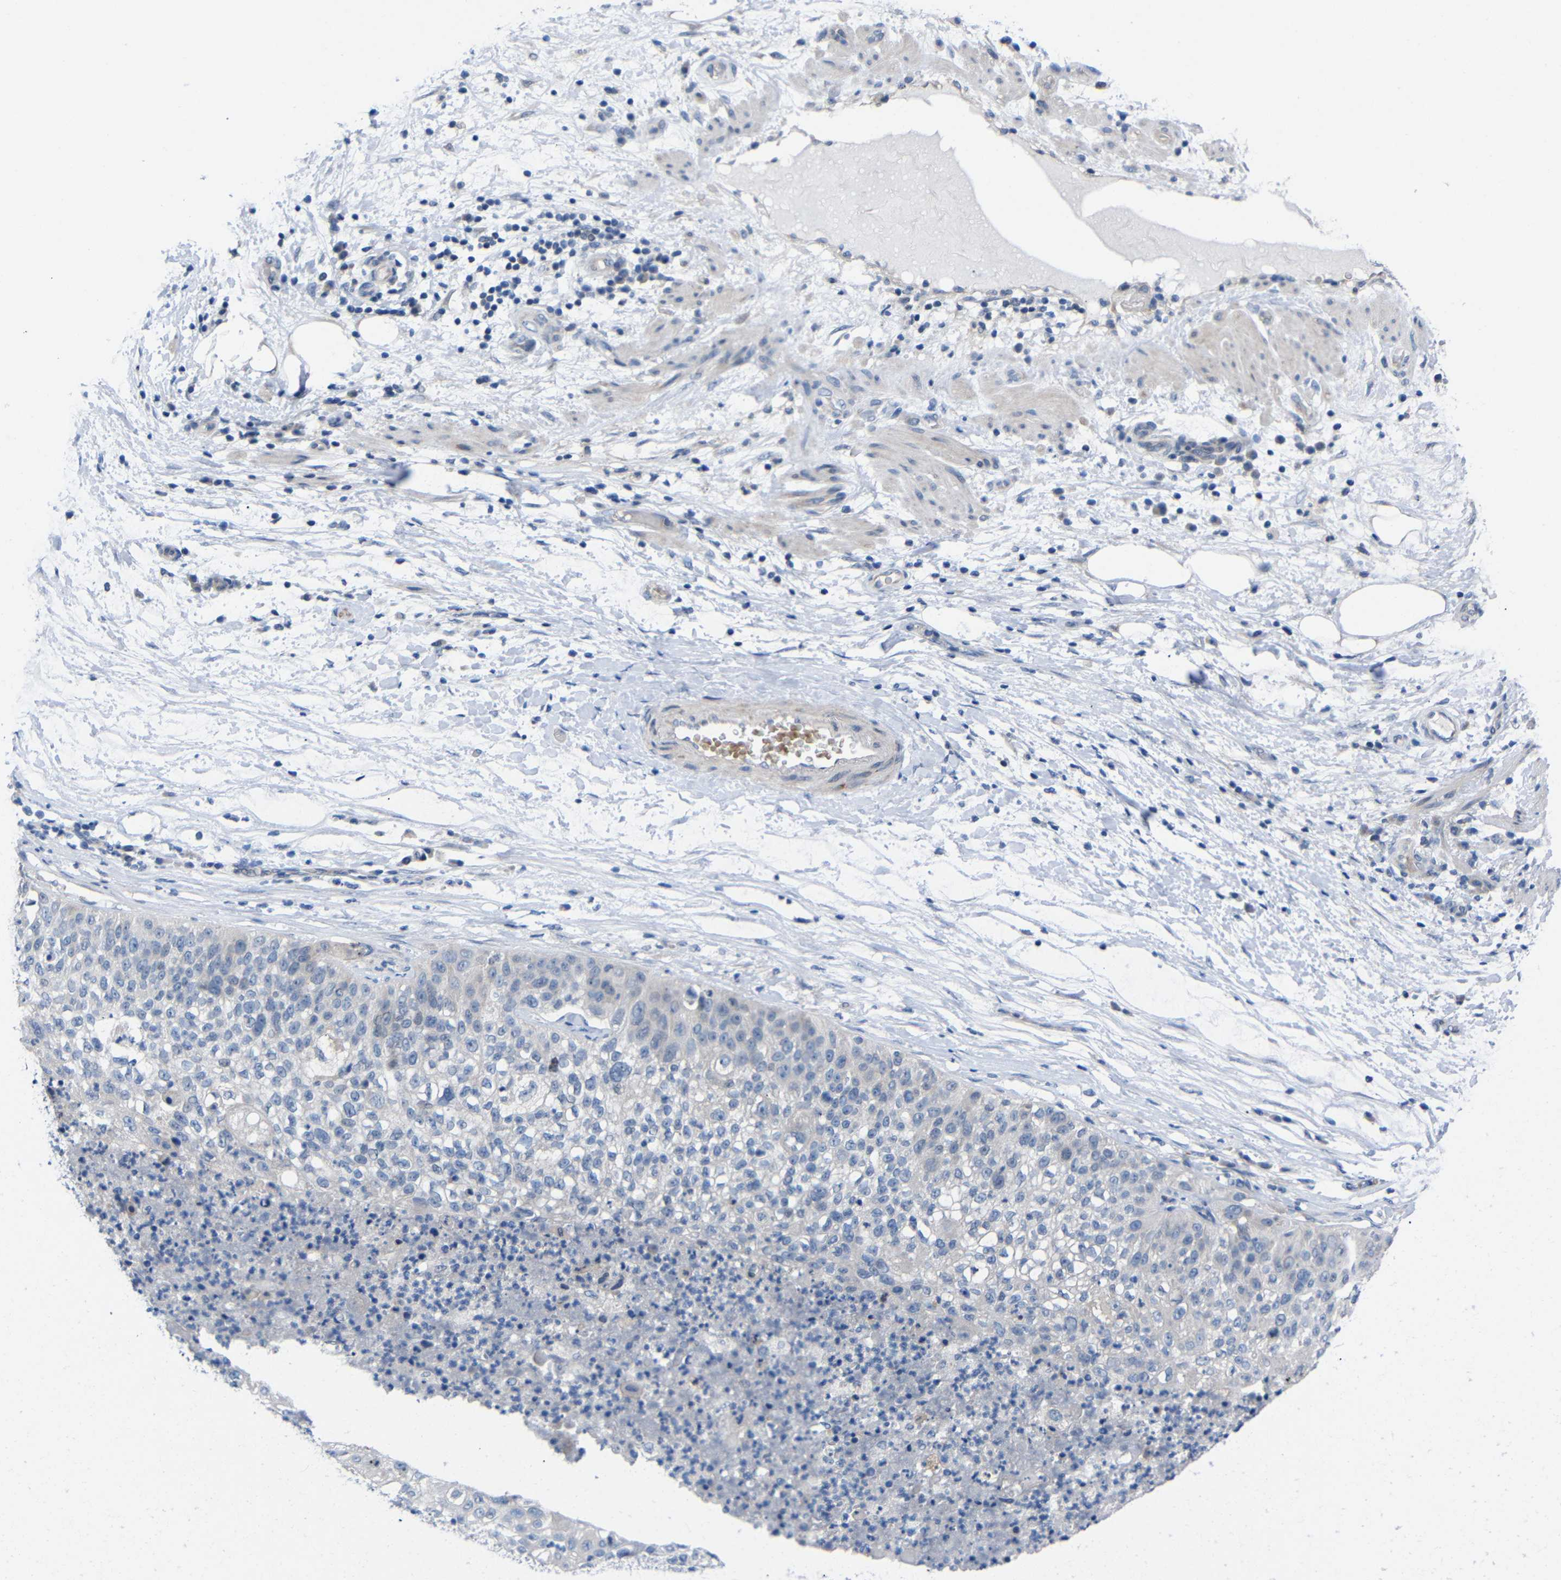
{"staining": {"intensity": "negative", "quantity": "none", "location": "none"}, "tissue": "lung cancer", "cell_type": "Tumor cells", "image_type": "cancer", "snomed": [{"axis": "morphology", "description": "Inflammation, NOS"}, {"axis": "morphology", "description": "Squamous cell carcinoma, NOS"}, {"axis": "topography", "description": "Lymph node"}, {"axis": "topography", "description": "Soft tissue"}, {"axis": "topography", "description": "Lung"}], "caption": "Immunohistochemistry of human lung squamous cell carcinoma exhibits no positivity in tumor cells.", "gene": "CMTM1", "patient": {"sex": "male", "age": 66}}